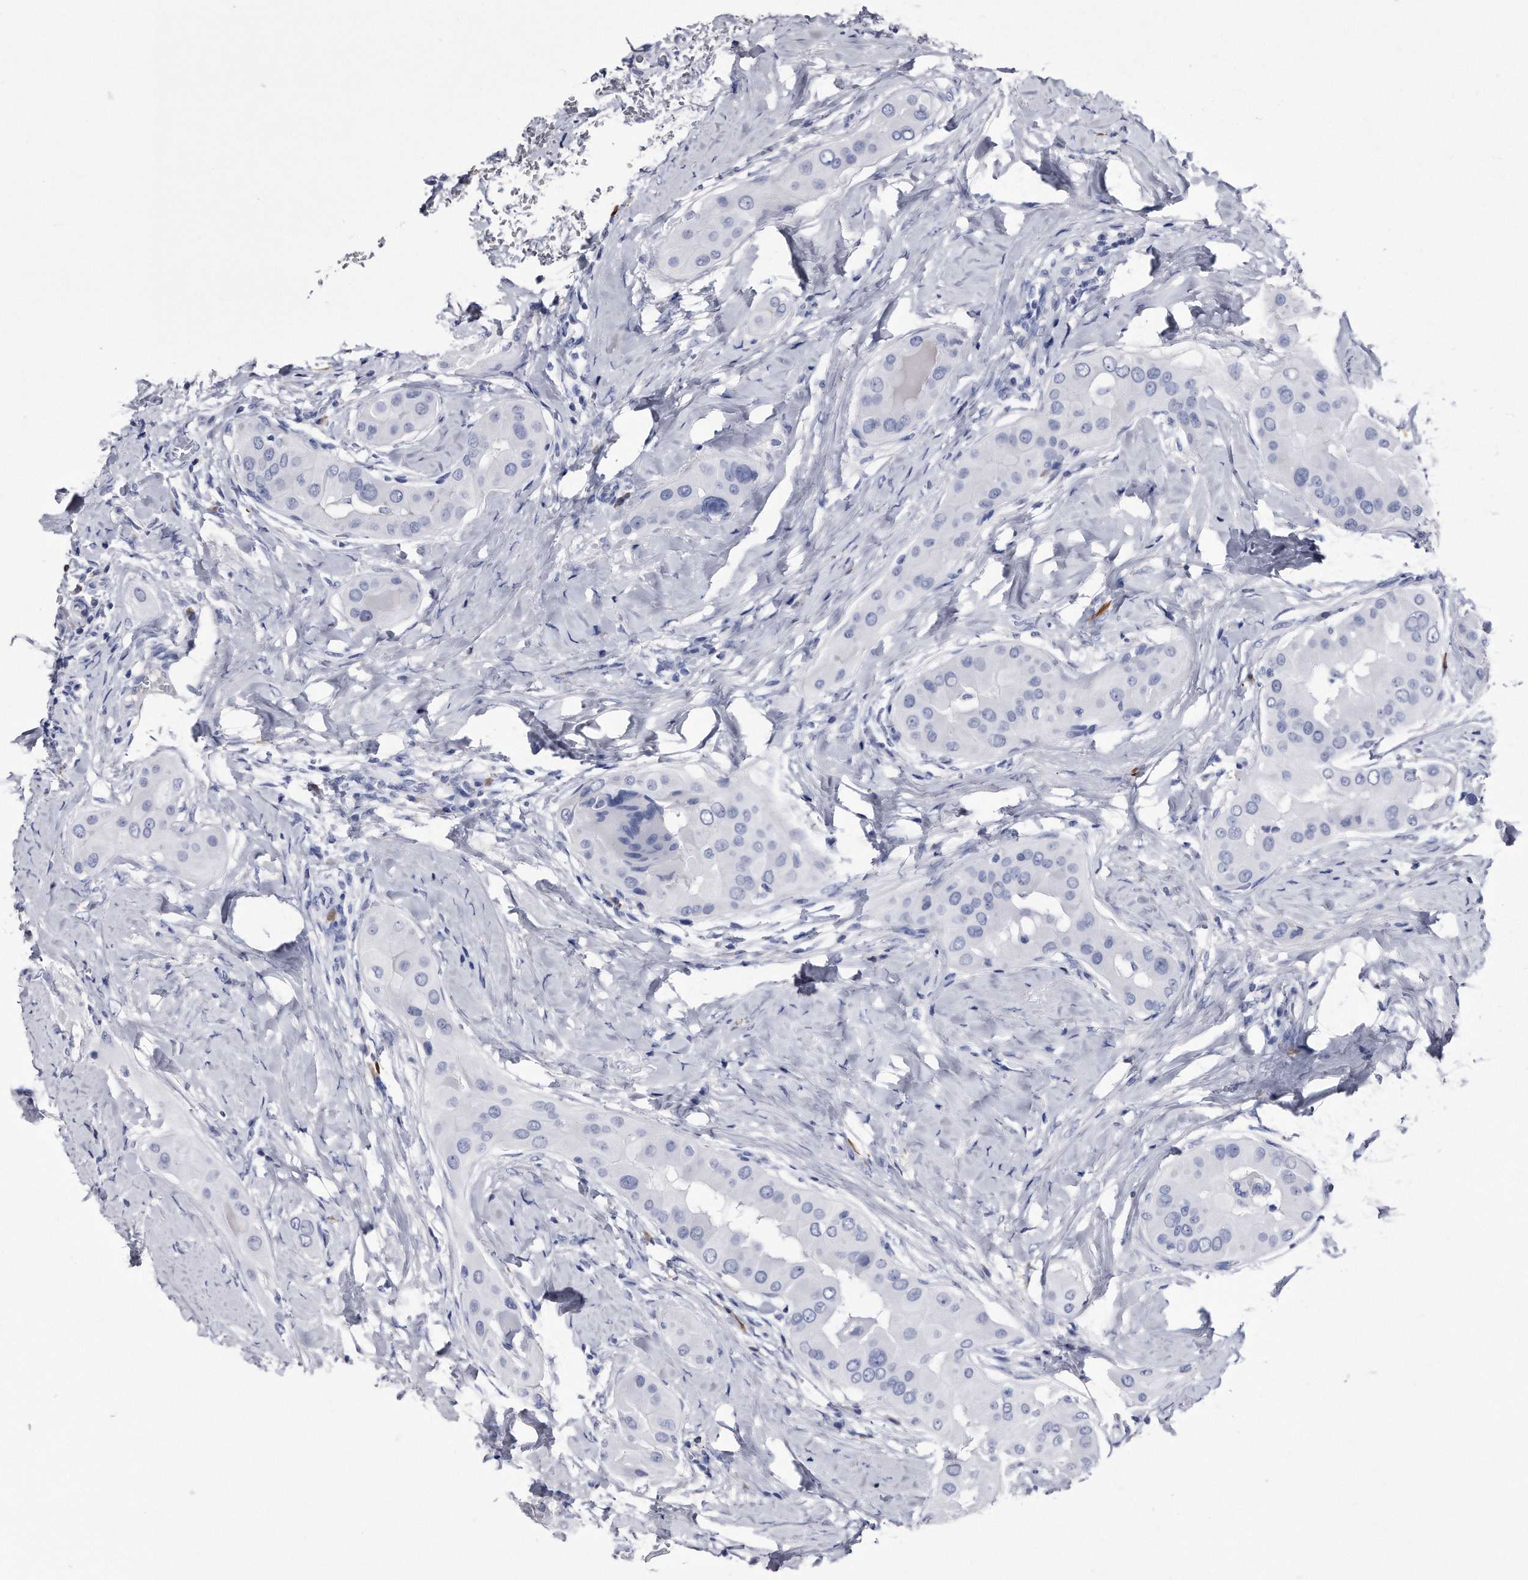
{"staining": {"intensity": "negative", "quantity": "none", "location": "none"}, "tissue": "thyroid cancer", "cell_type": "Tumor cells", "image_type": "cancer", "snomed": [{"axis": "morphology", "description": "Papillary adenocarcinoma, NOS"}, {"axis": "topography", "description": "Thyroid gland"}], "caption": "Tumor cells are negative for brown protein staining in papillary adenocarcinoma (thyroid). (Brightfield microscopy of DAB immunohistochemistry (IHC) at high magnification).", "gene": "KCTD8", "patient": {"sex": "male", "age": 33}}